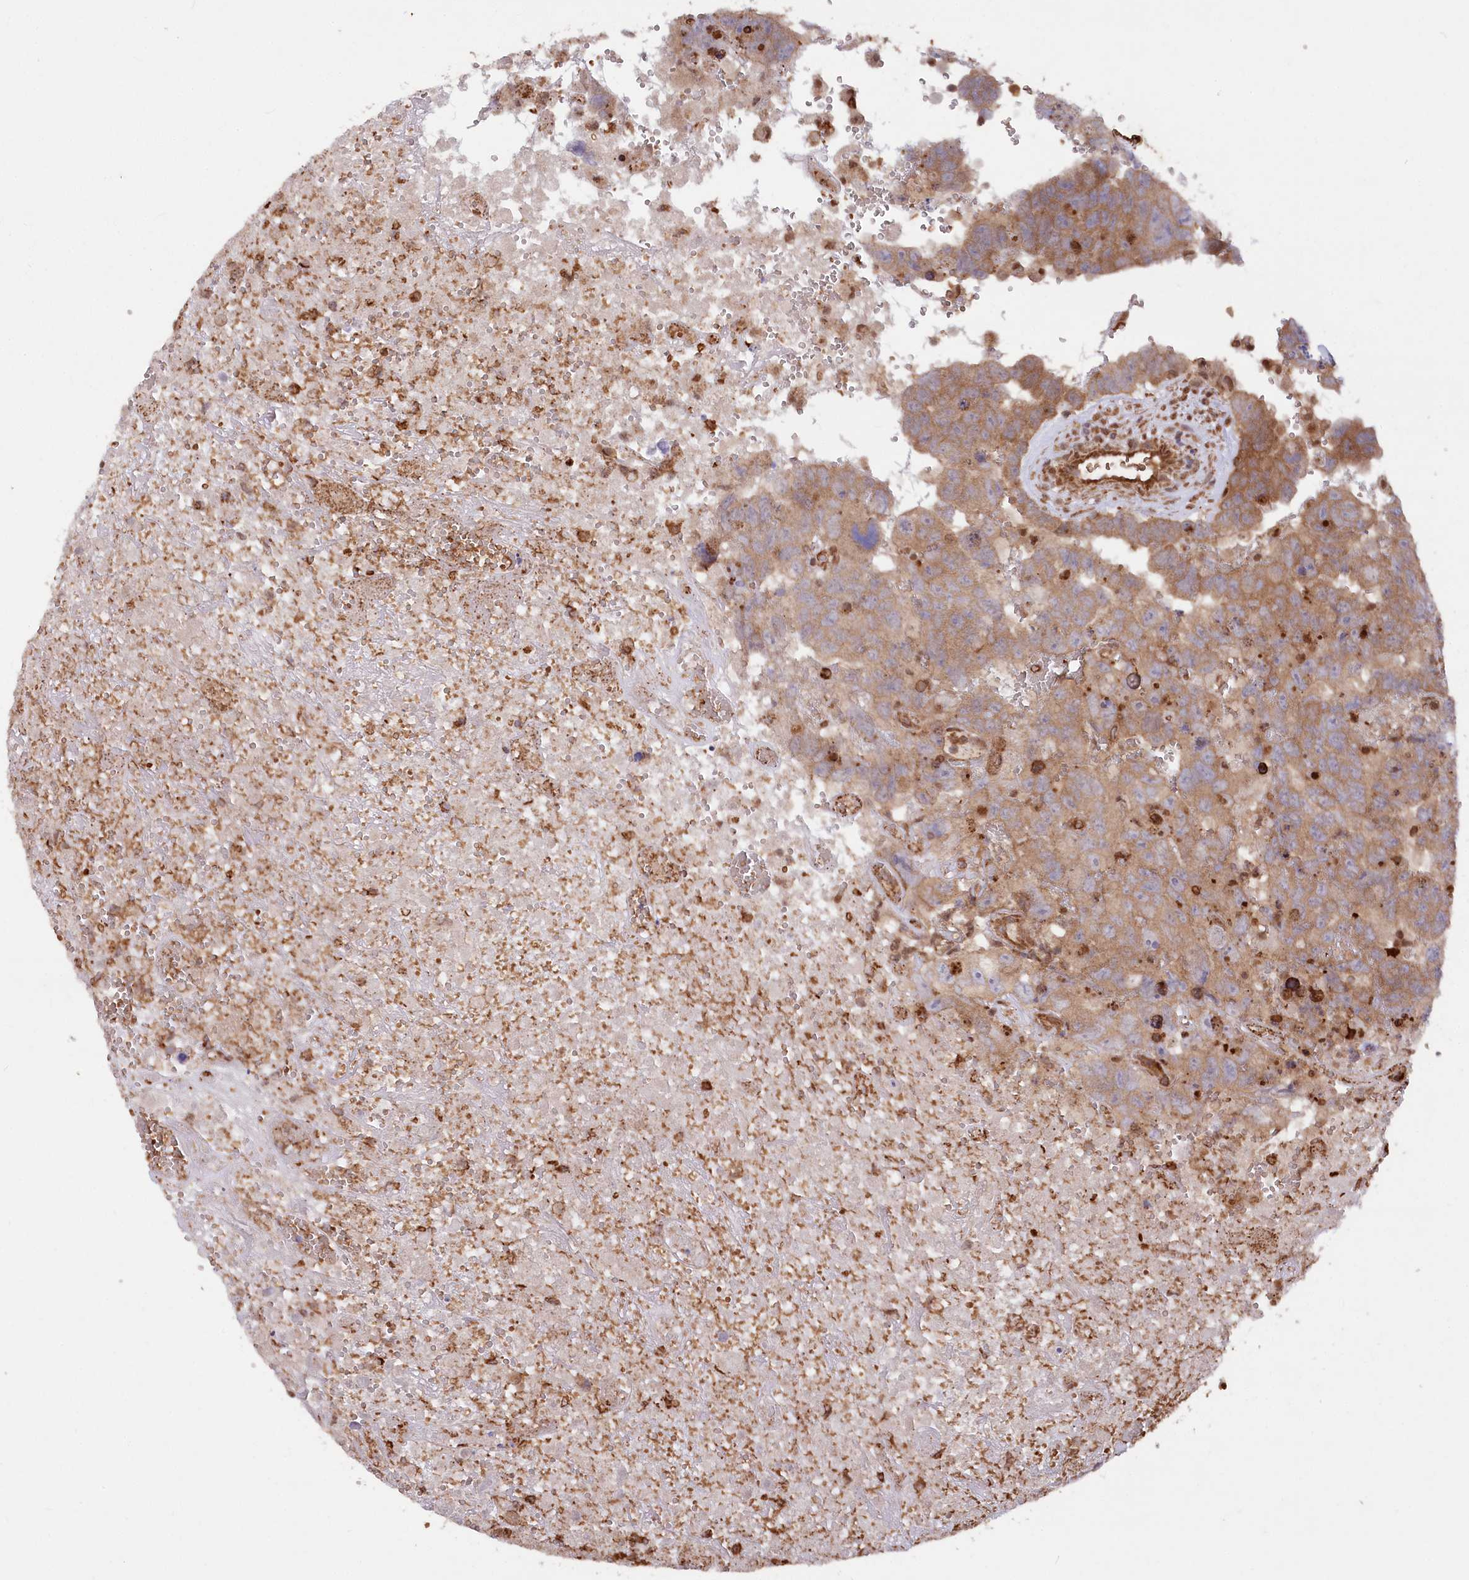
{"staining": {"intensity": "moderate", "quantity": ">75%", "location": "cytoplasmic/membranous"}, "tissue": "testis cancer", "cell_type": "Tumor cells", "image_type": "cancer", "snomed": [{"axis": "morphology", "description": "Carcinoma, Embryonal, NOS"}, {"axis": "topography", "description": "Testis"}], "caption": "Immunohistochemical staining of testis cancer displays medium levels of moderate cytoplasmic/membranous expression in approximately >75% of tumor cells.", "gene": "LSG1", "patient": {"sex": "male", "age": 45}}